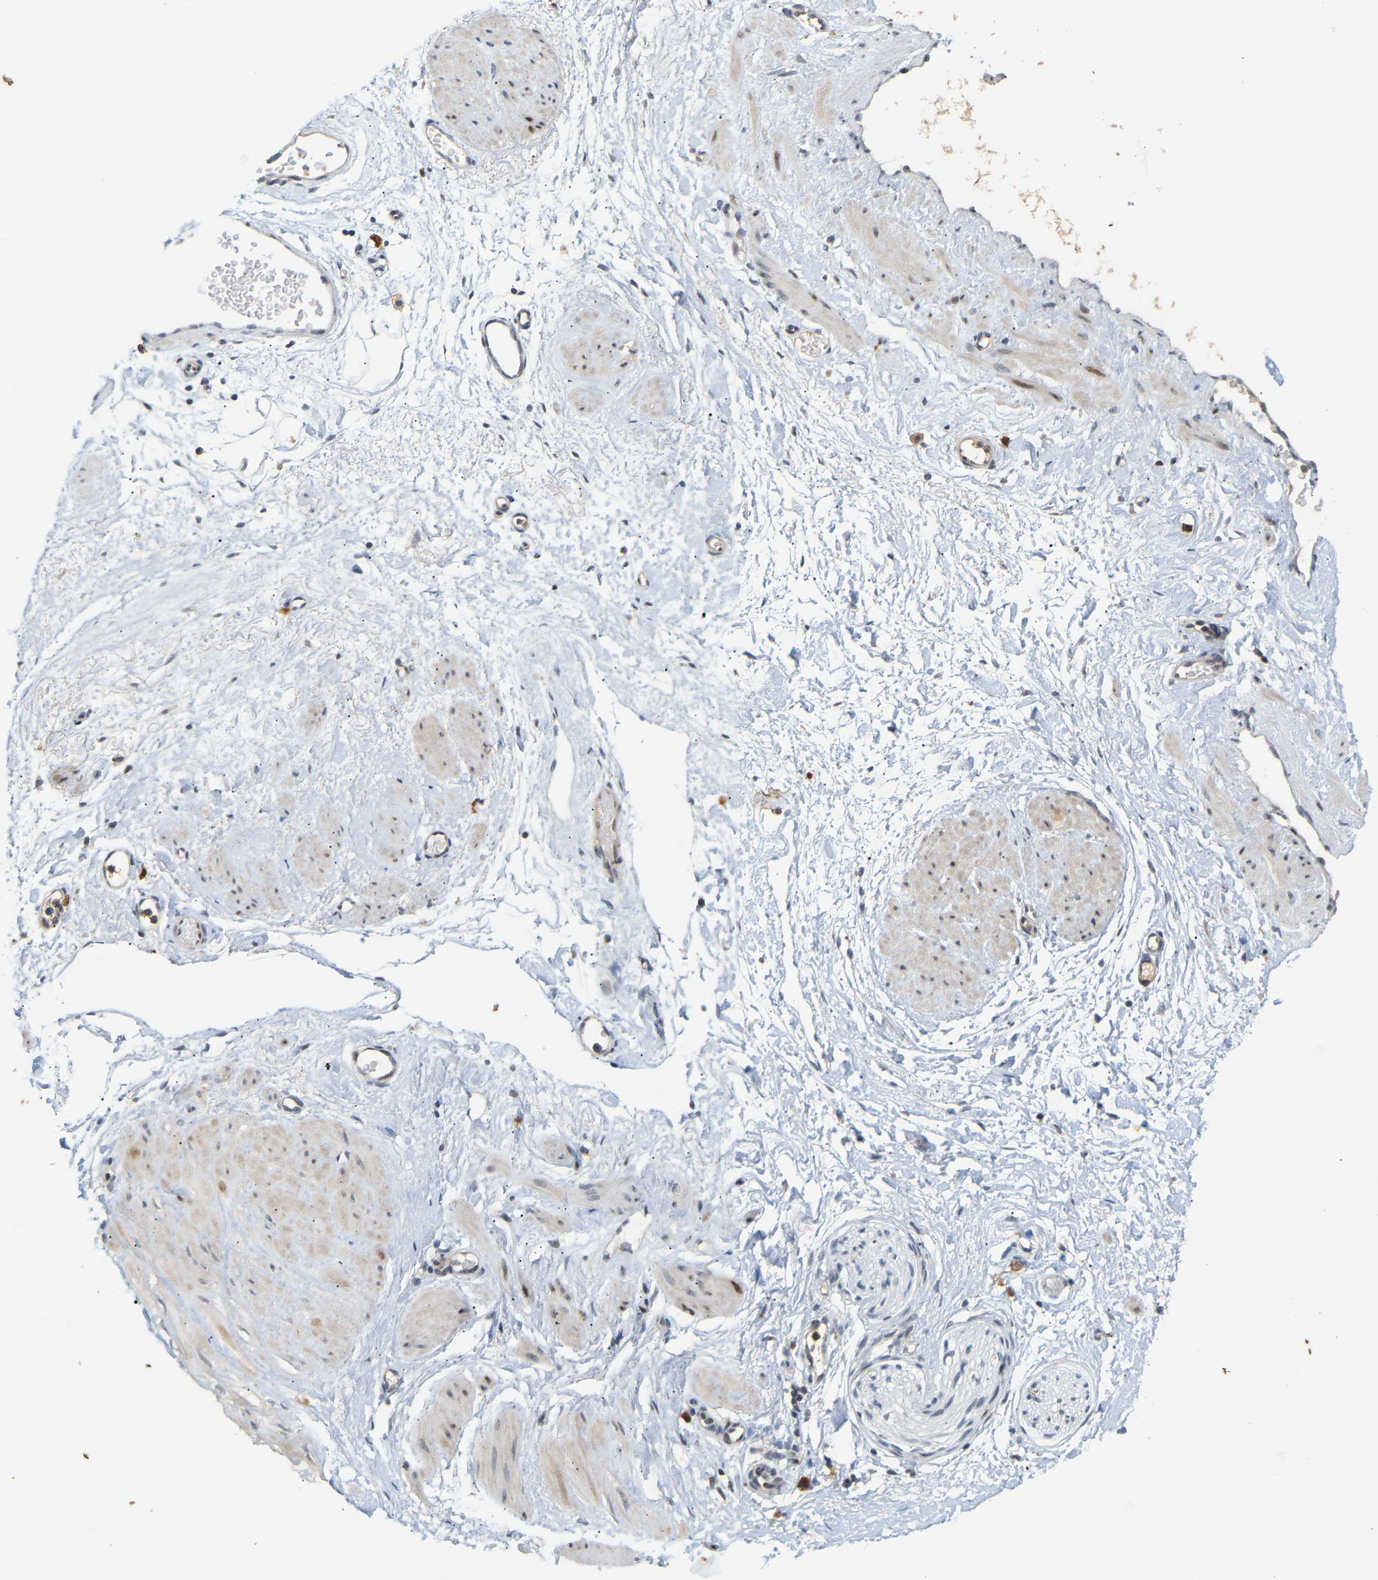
{"staining": {"intensity": "negative", "quantity": "none", "location": "none"}, "tissue": "adipose tissue", "cell_type": "Adipocytes", "image_type": "normal", "snomed": [{"axis": "morphology", "description": "Normal tissue, NOS"}, {"axis": "topography", "description": "Soft tissue"}], "caption": "The micrograph reveals no significant expression in adipocytes of adipose tissue.", "gene": "PTPN4", "patient": {"sex": "male", "age": 72}}